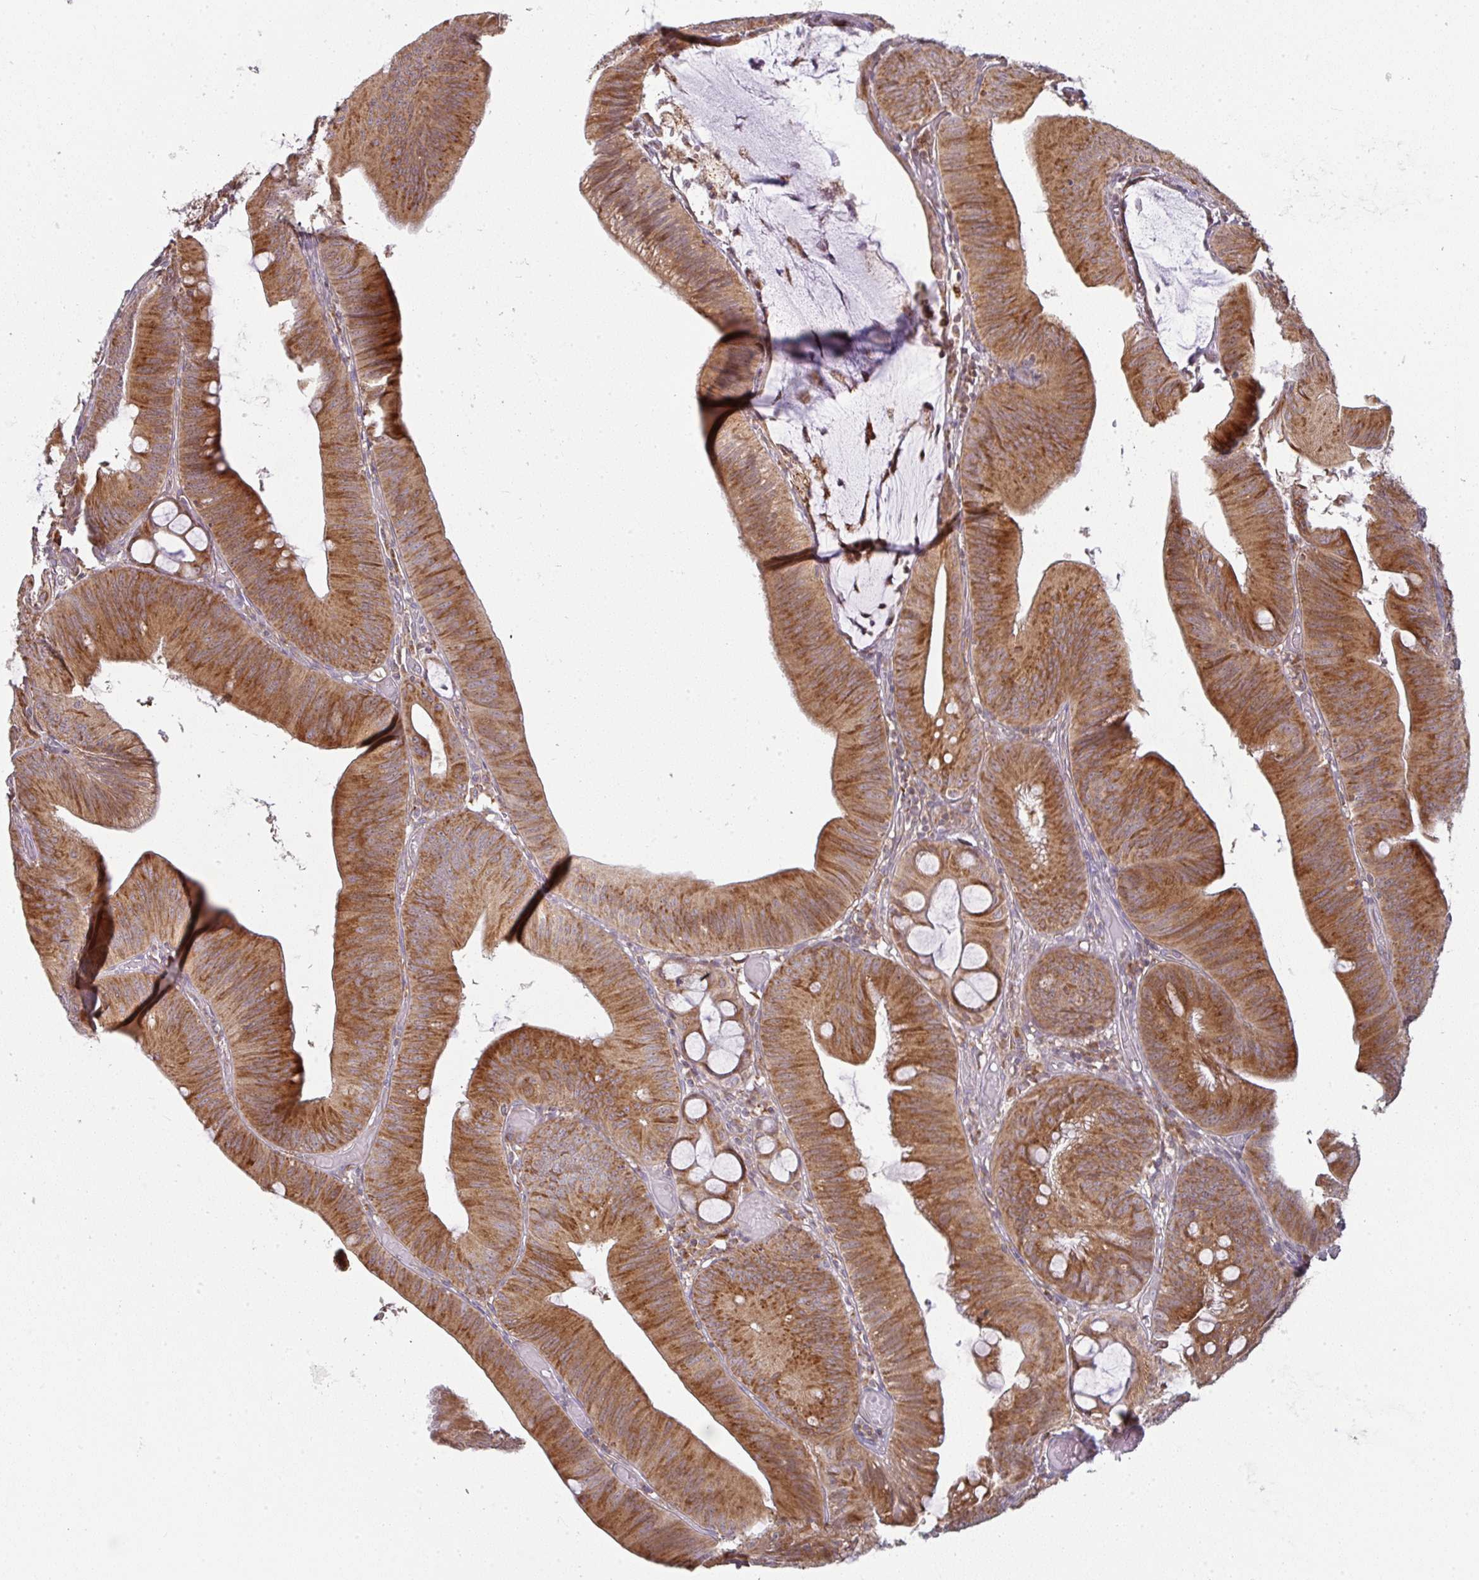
{"staining": {"intensity": "strong", "quantity": ">75%", "location": "cytoplasmic/membranous"}, "tissue": "colorectal cancer", "cell_type": "Tumor cells", "image_type": "cancer", "snomed": [{"axis": "morphology", "description": "Adenocarcinoma, NOS"}, {"axis": "topography", "description": "Colon"}], "caption": "Protein staining exhibits strong cytoplasmic/membranous staining in approximately >75% of tumor cells in colorectal cancer (adenocarcinoma). Nuclei are stained in blue.", "gene": "MOB1A", "patient": {"sex": "male", "age": 84}}